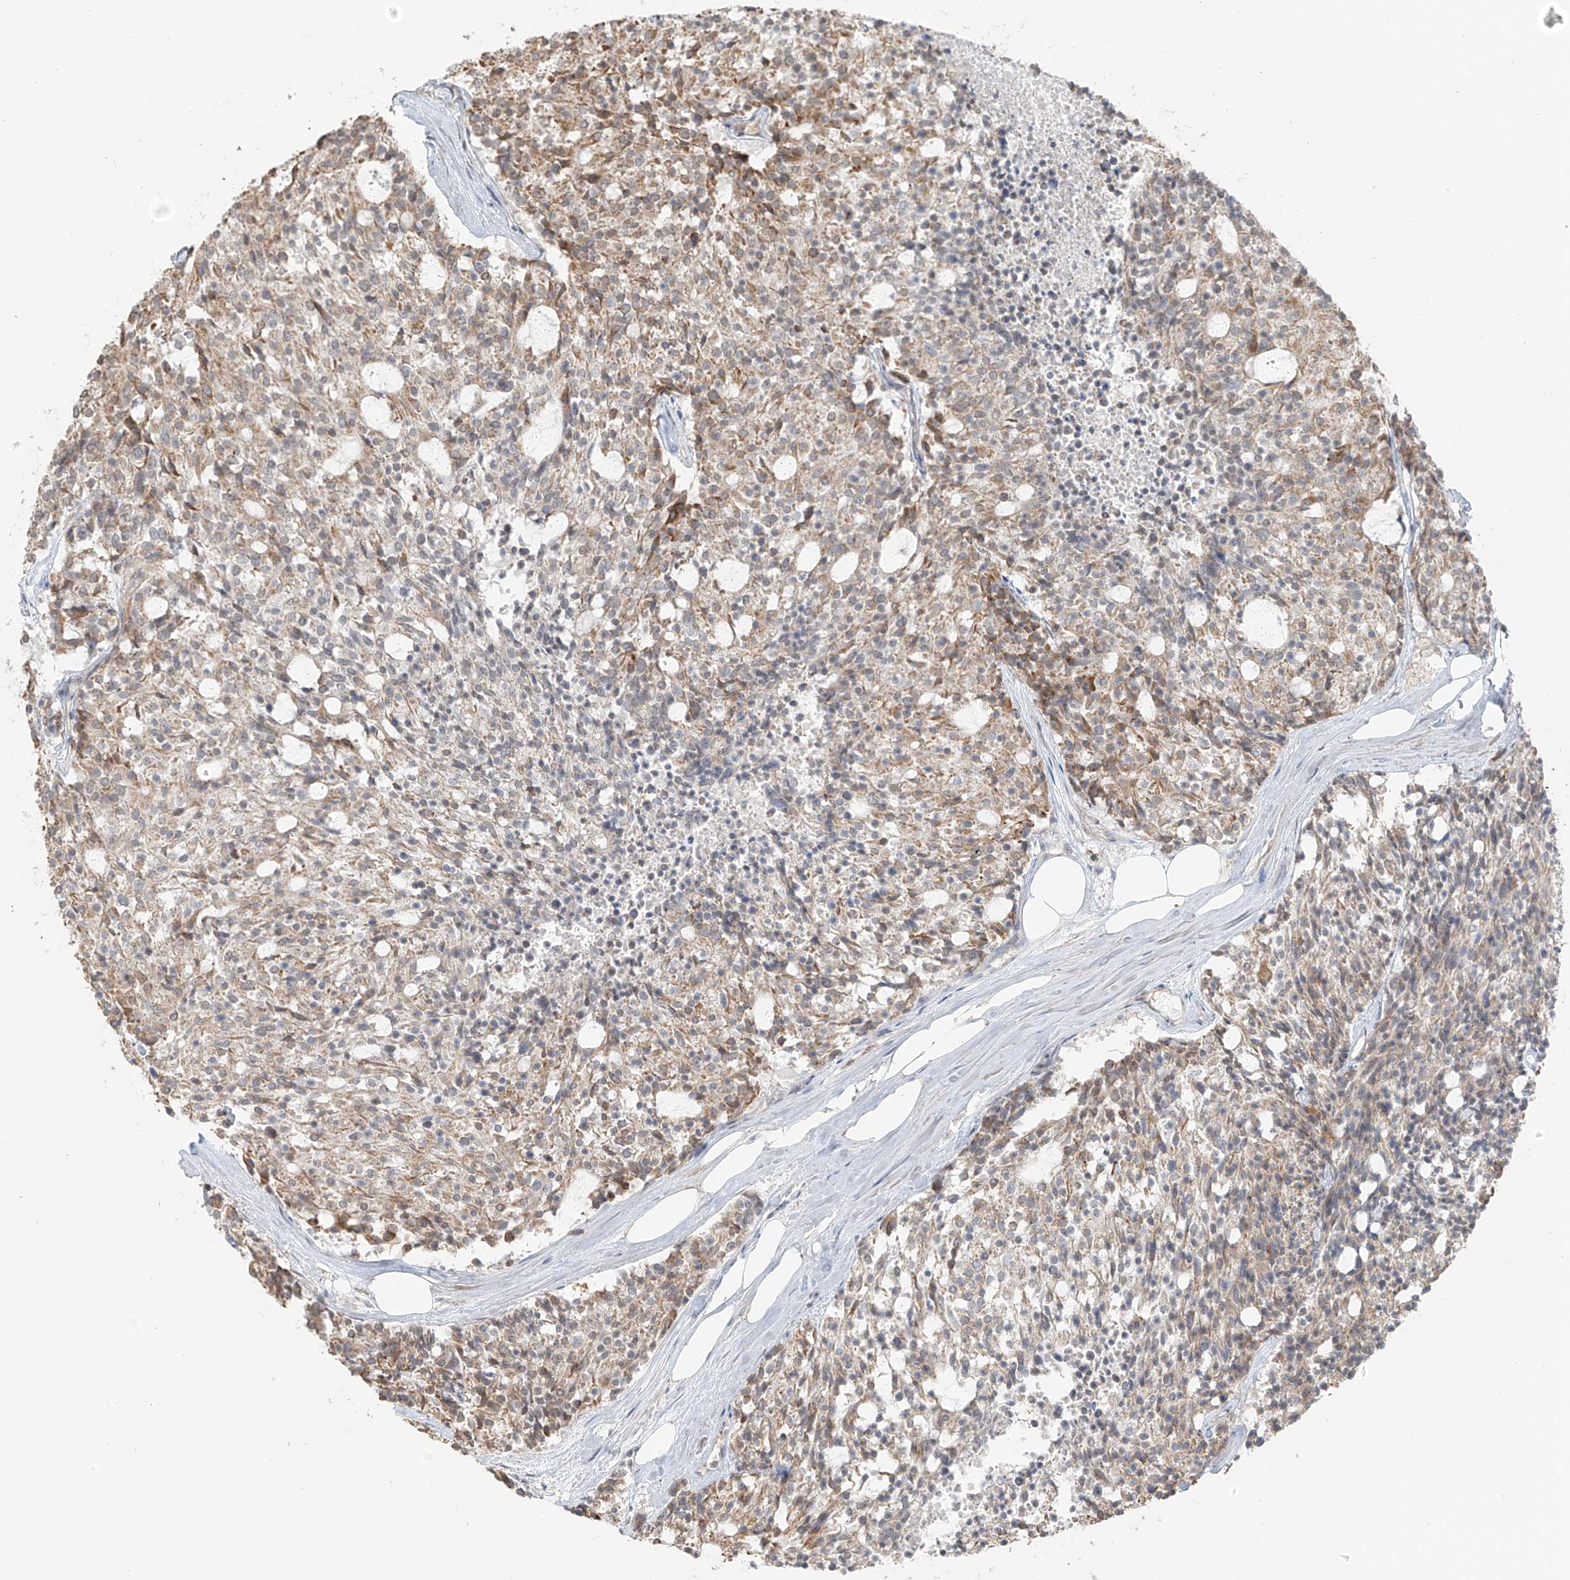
{"staining": {"intensity": "moderate", "quantity": "25%-75%", "location": "cytoplasmic/membranous"}, "tissue": "carcinoid", "cell_type": "Tumor cells", "image_type": "cancer", "snomed": [{"axis": "morphology", "description": "Carcinoid, malignant, NOS"}, {"axis": "topography", "description": "Pancreas"}], "caption": "Brown immunohistochemical staining in human carcinoid displays moderate cytoplasmic/membranous positivity in approximately 25%-75% of tumor cells.", "gene": "ABCD1", "patient": {"sex": "female", "age": 54}}